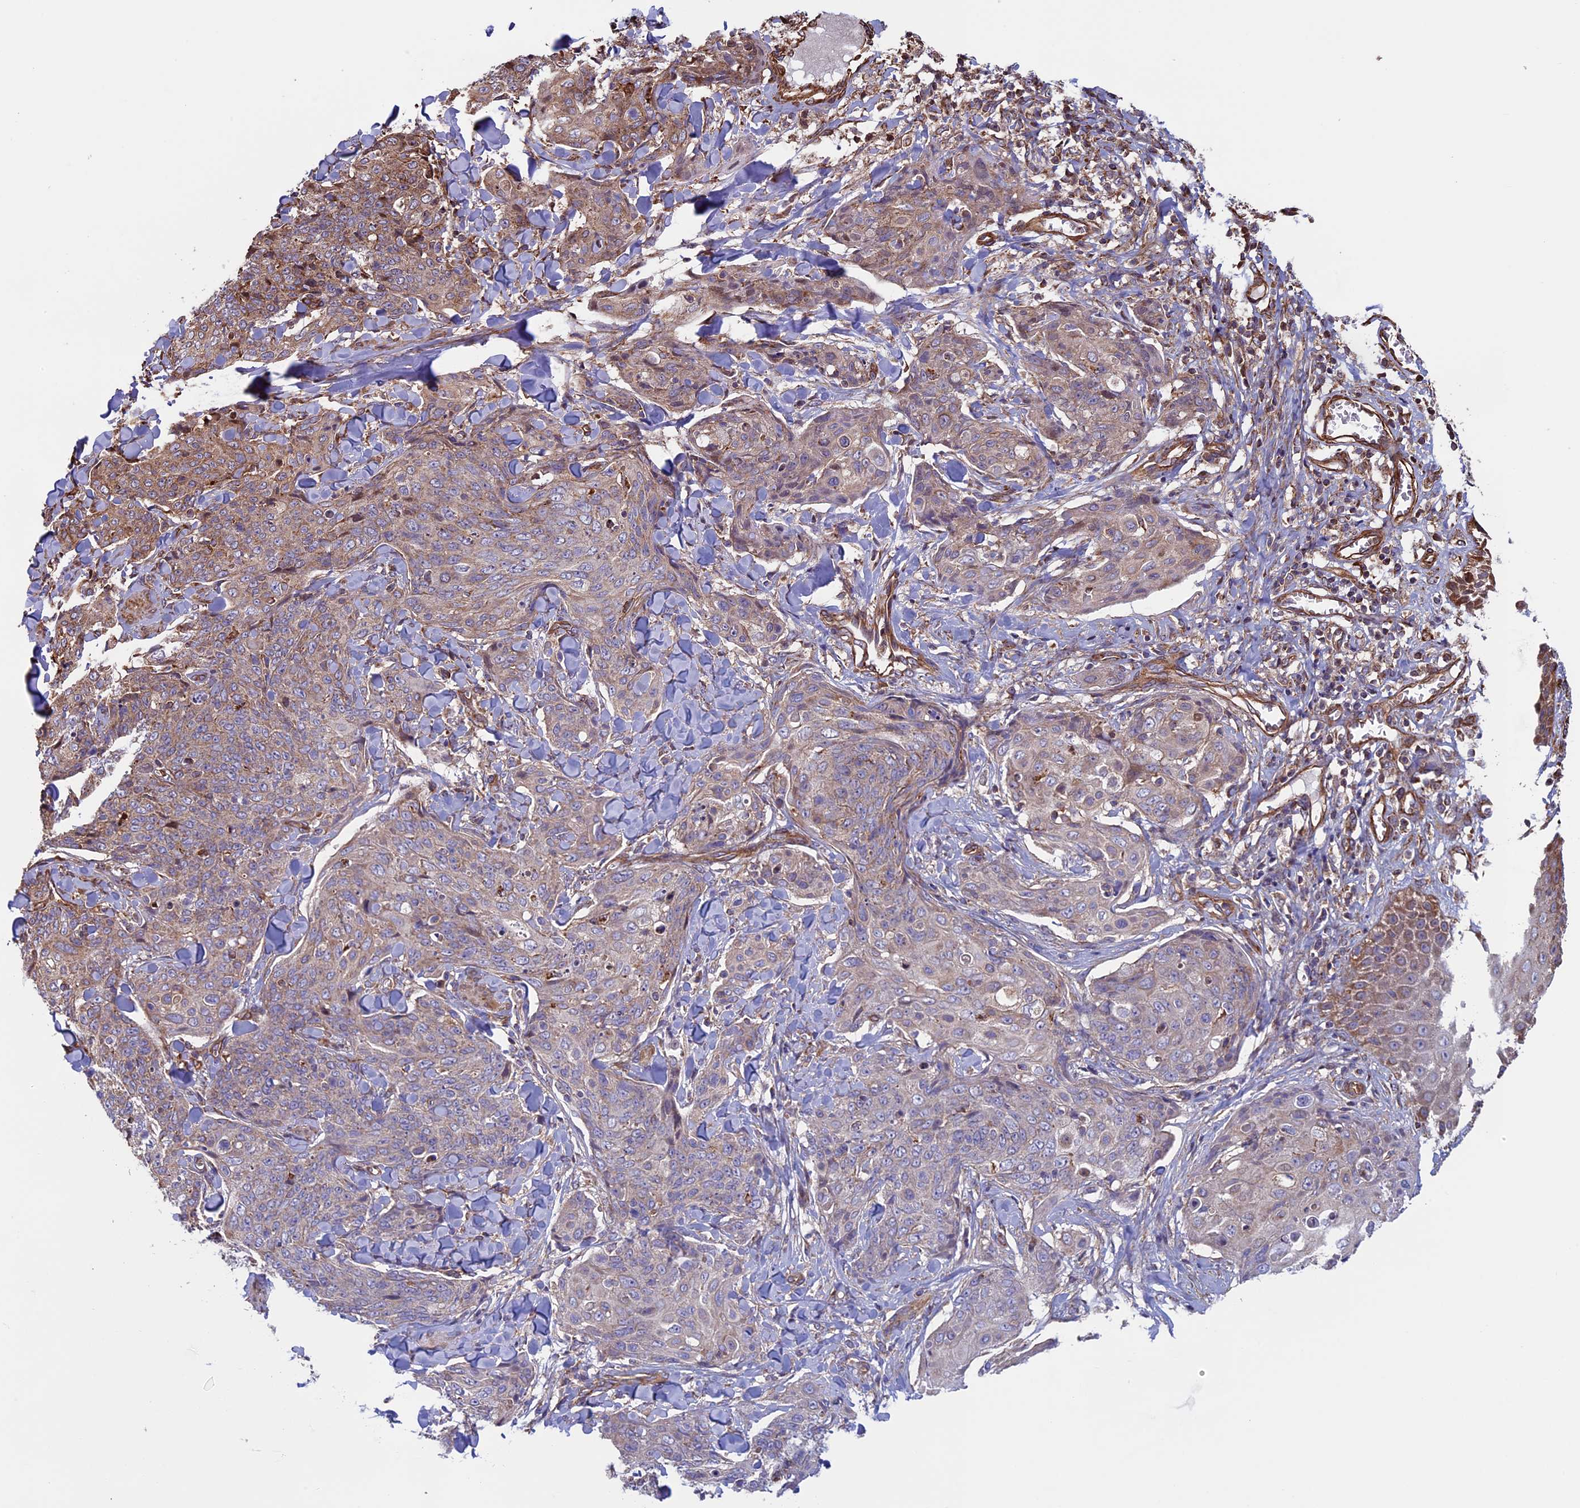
{"staining": {"intensity": "moderate", "quantity": "25%-75%", "location": "cytoplasmic/membranous"}, "tissue": "skin cancer", "cell_type": "Tumor cells", "image_type": "cancer", "snomed": [{"axis": "morphology", "description": "Squamous cell carcinoma, NOS"}, {"axis": "topography", "description": "Skin"}, {"axis": "topography", "description": "Vulva"}], "caption": "Immunohistochemistry (IHC) staining of skin cancer (squamous cell carcinoma), which displays medium levels of moderate cytoplasmic/membranous expression in approximately 25%-75% of tumor cells indicating moderate cytoplasmic/membranous protein positivity. The staining was performed using DAB (3,3'-diaminobenzidine) (brown) for protein detection and nuclei were counterstained in hematoxylin (blue).", "gene": "CCDC8", "patient": {"sex": "female", "age": 85}}